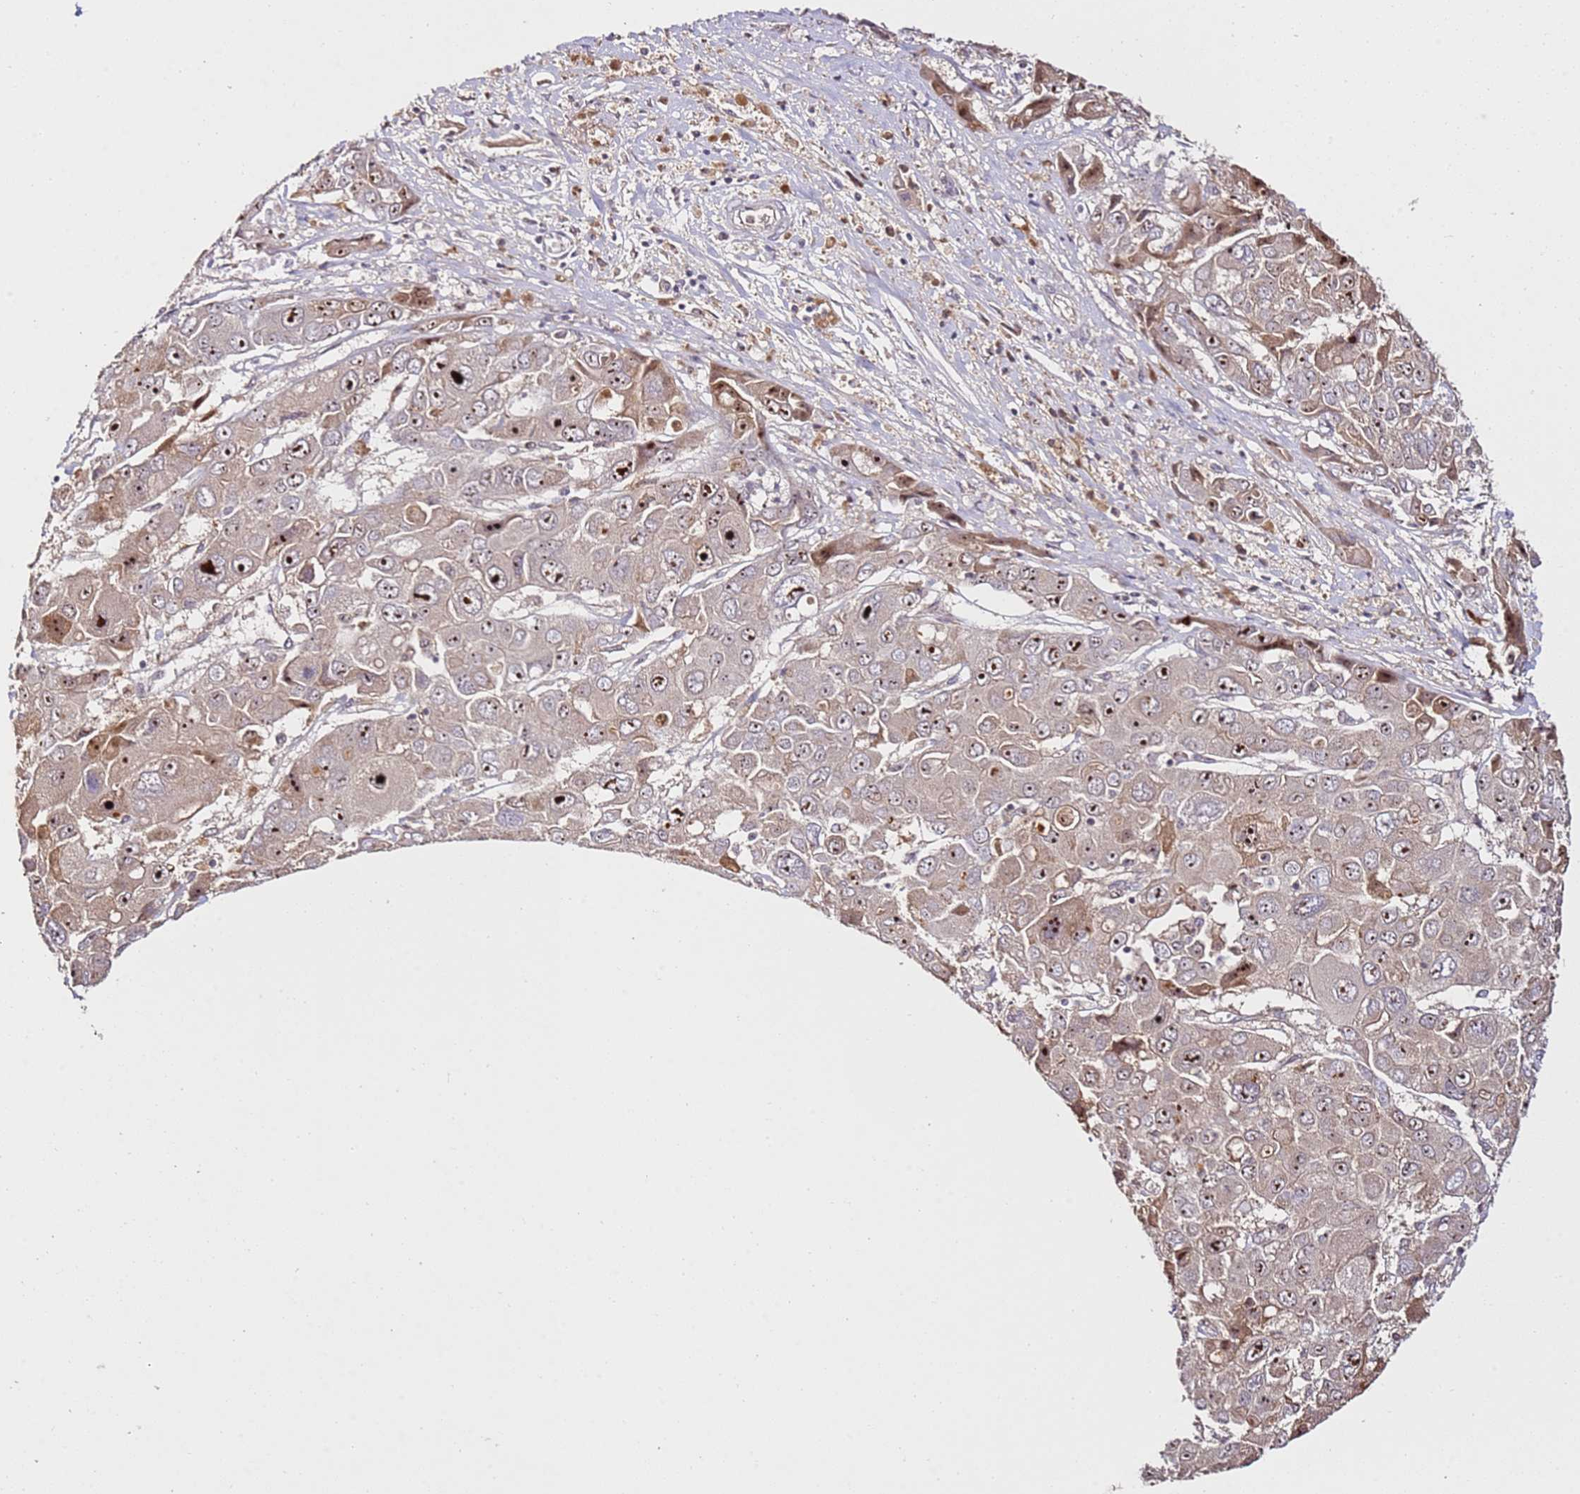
{"staining": {"intensity": "moderate", "quantity": ">75%", "location": "cytoplasmic/membranous,nuclear"}, "tissue": "liver cancer", "cell_type": "Tumor cells", "image_type": "cancer", "snomed": [{"axis": "morphology", "description": "Cholangiocarcinoma"}, {"axis": "topography", "description": "Liver"}], "caption": "Moderate cytoplasmic/membranous and nuclear positivity is appreciated in approximately >75% of tumor cells in liver cholangiocarcinoma. The staining is performed using DAB brown chromogen to label protein expression. The nuclei are counter-stained blue using hematoxylin.", "gene": "DDX27", "patient": {"sex": "male", "age": 67}}